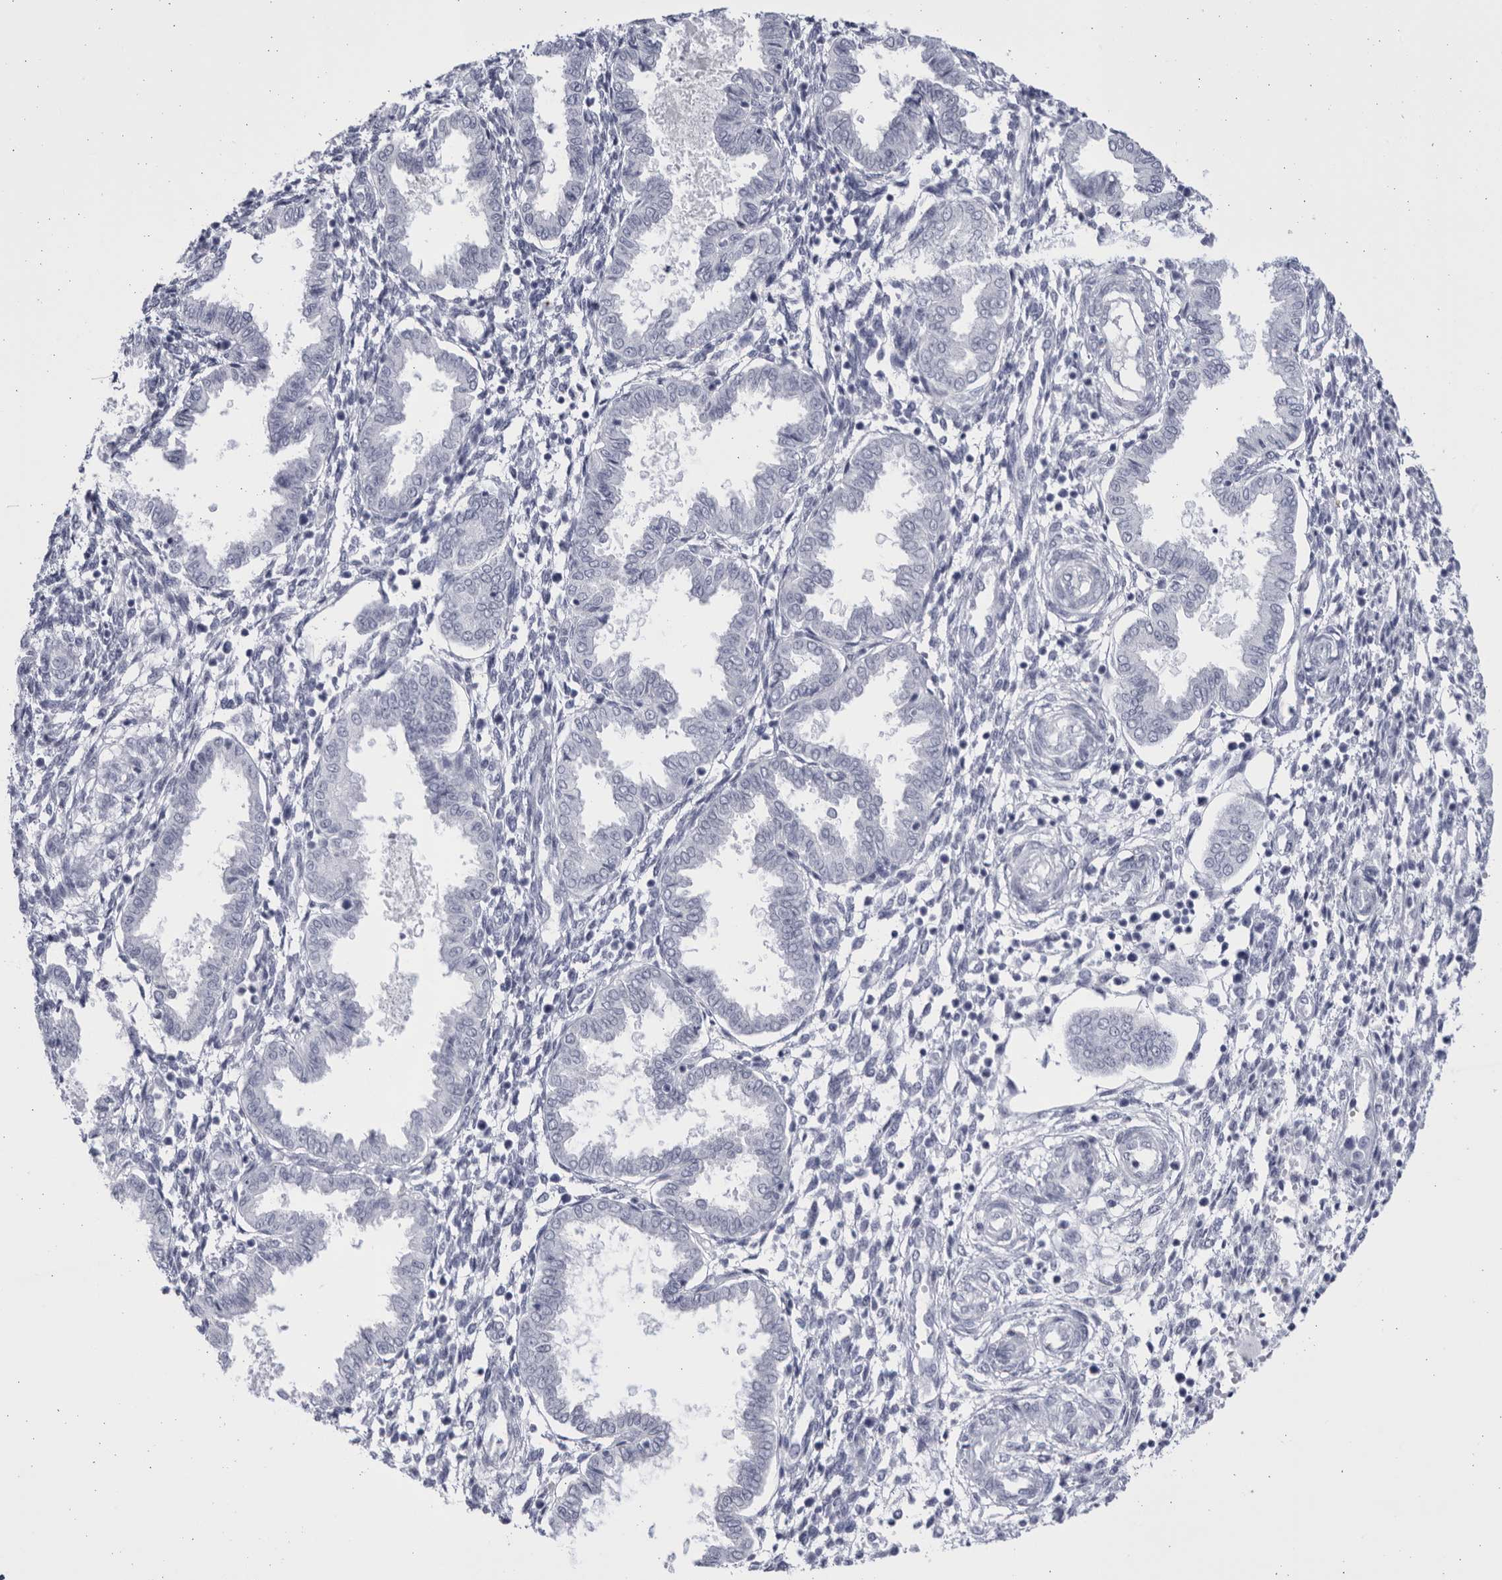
{"staining": {"intensity": "negative", "quantity": "none", "location": "none"}, "tissue": "endometrium", "cell_type": "Cells in endometrial stroma", "image_type": "normal", "snomed": [{"axis": "morphology", "description": "Normal tissue, NOS"}, {"axis": "topography", "description": "Endometrium"}], "caption": "Immunohistochemistry (IHC) micrograph of normal endometrium stained for a protein (brown), which shows no positivity in cells in endometrial stroma.", "gene": "CCDC181", "patient": {"sex": "female", "age": 33}}